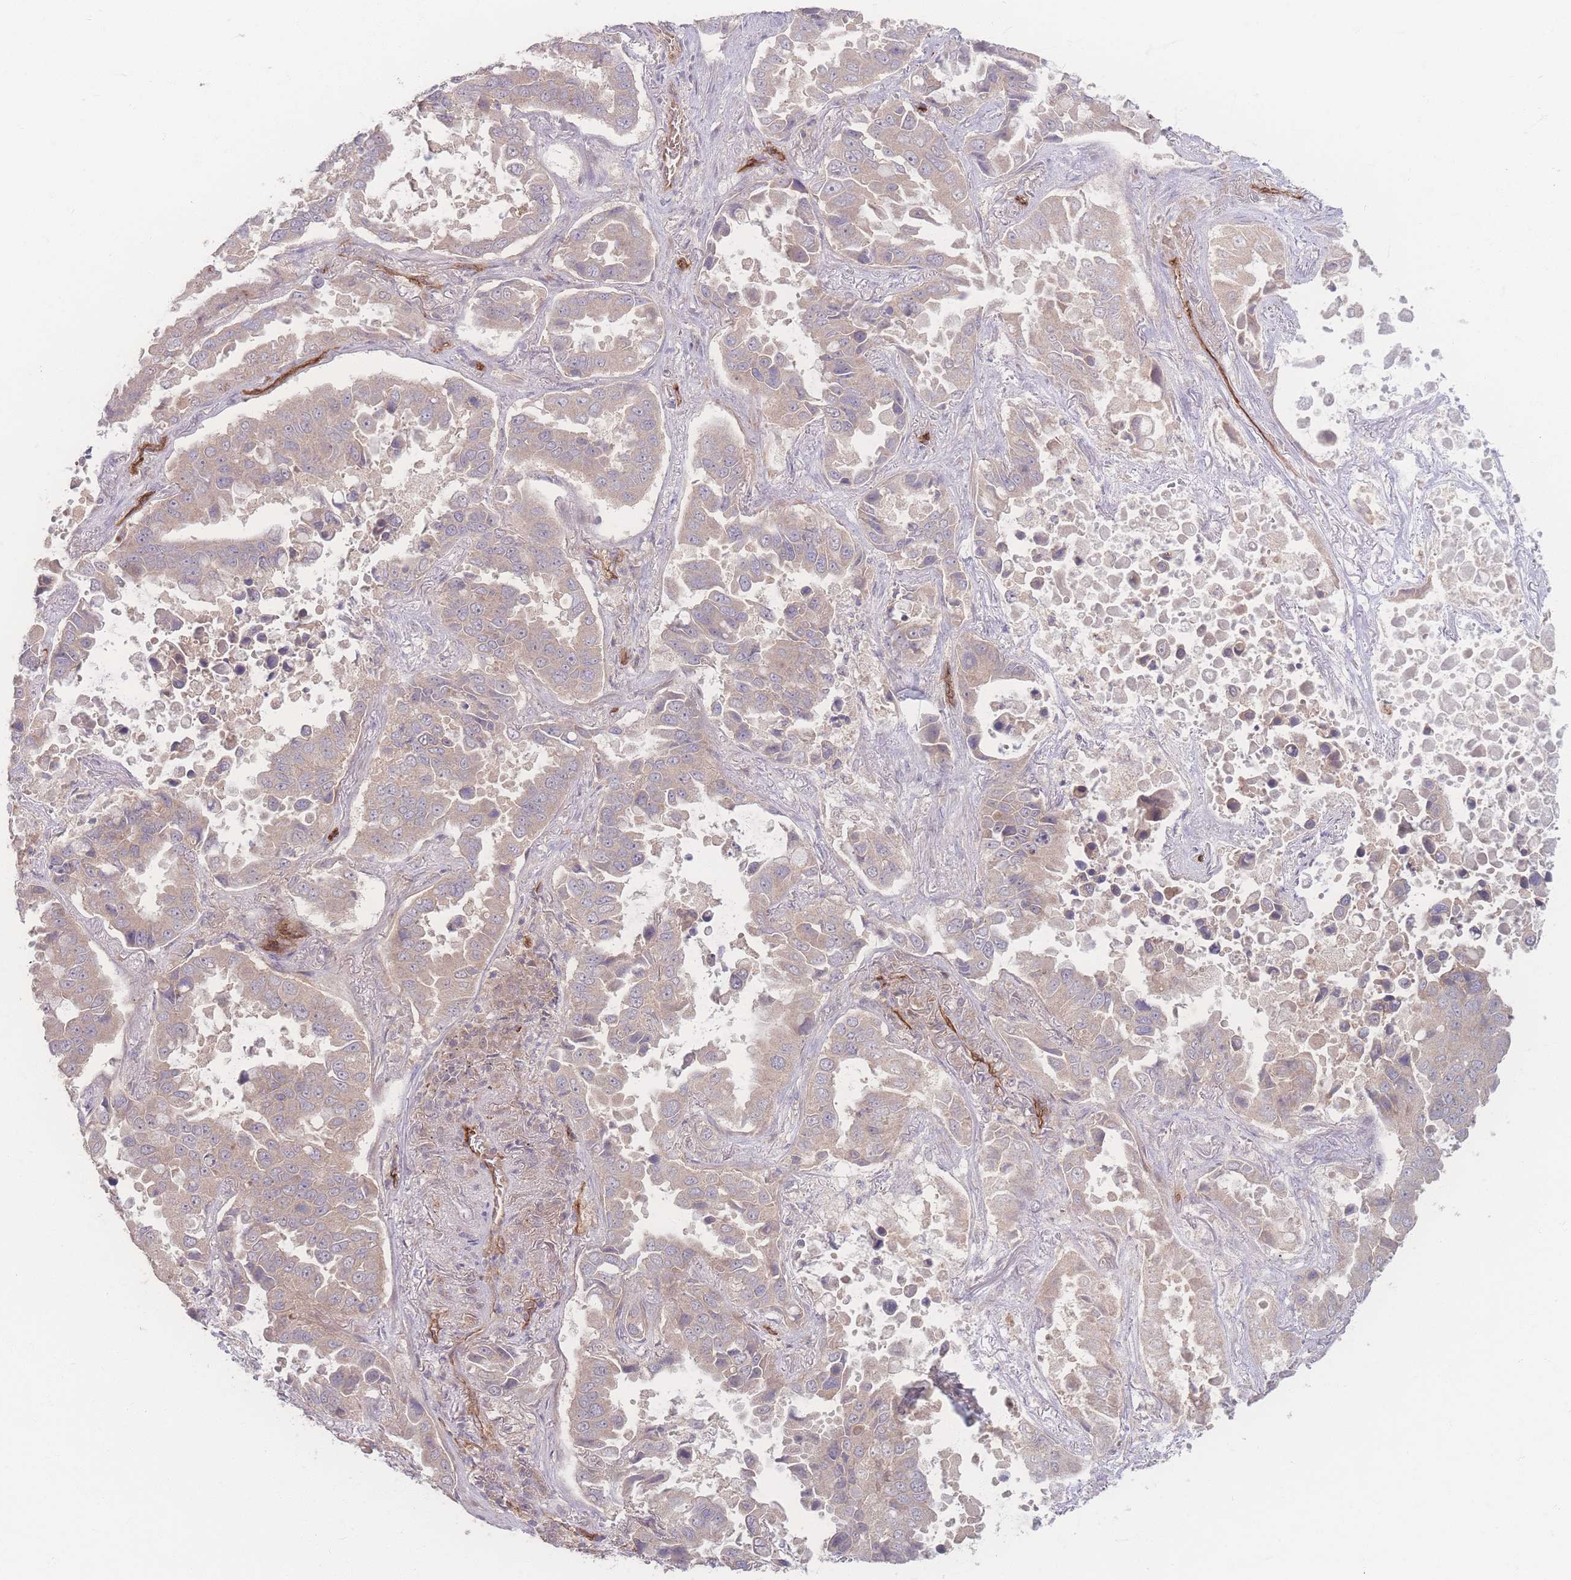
{"staining": {"intensity": "negative", "quantity": "none", "location": "none"}, "tissue": "lung cancer", "cell_type": "Tumor cells", "image_type": "cancer", "snomed": [{"axis": "morphology", "description": "Adenocarcinoma, NOS"}, {"axis": "topography", "description": "Lung"}], "caption": "Immunohistochemistry (IHC) micrograph of neoplastic tissue: adenocarcinoma (lung) stained with DAB (3,3'-diaminobenzidine) exhibits no significant protein staining in tumor cells.", "gene": "INSR", "patient": {"sex": "male", "age": 64}}